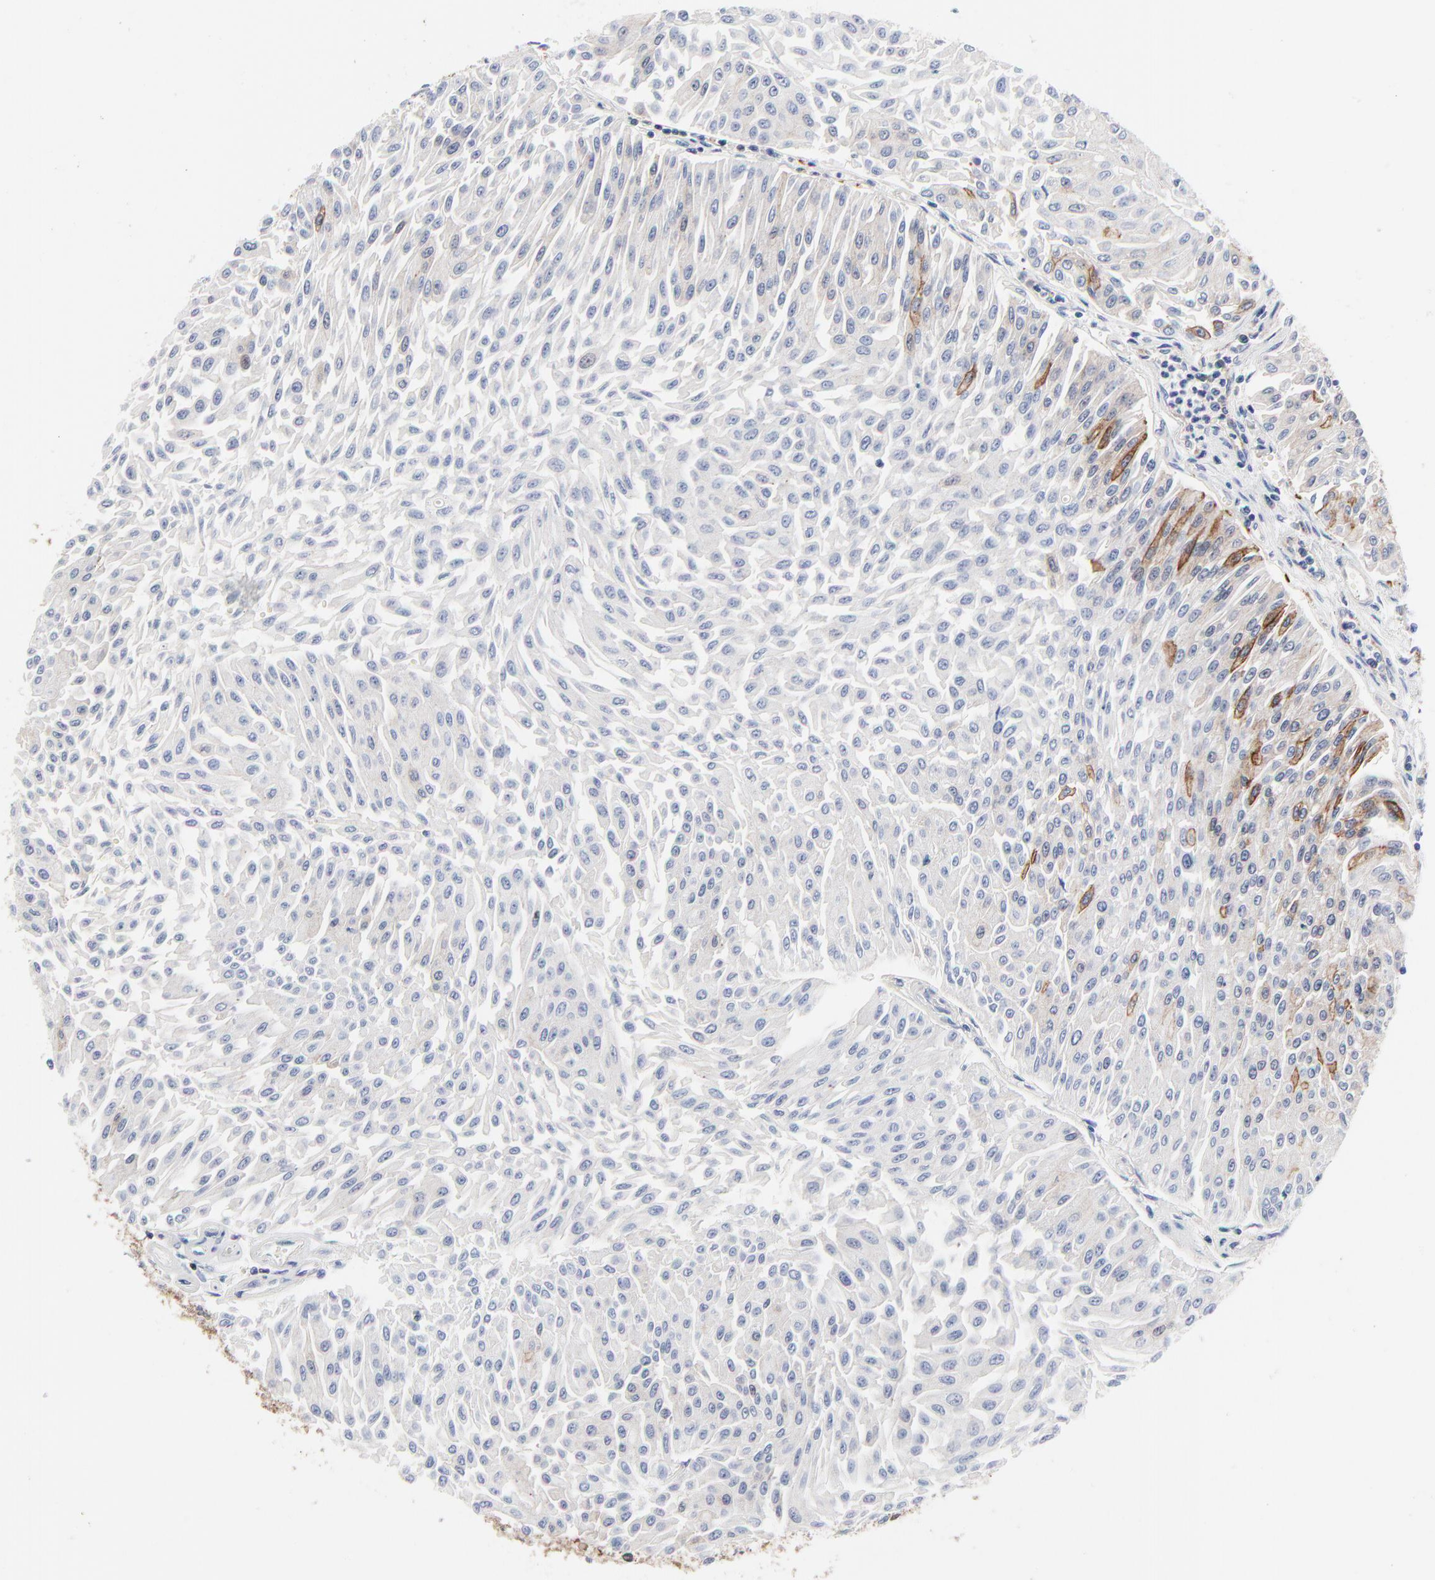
{"staining": {"intensity": "strong", "quantity": "25%-75%", "location": "cytoplasmic/membranous"}, "tissue": "urothelial cancer", "cell_type": "Tumor cells", "image_type": "cancer", "snomed": [{"axis": "morphology", "description": "Urothelial carcinoma, Low grade"}, {"axis": "topography", "description": "Urinary bladder"}], "caption": "Tumor cells show high levels of strong cytoplasmic/membranous positivity in approximately 25%-75% of cells in human urothelial cancer.", "gene": "CD2AP", "patient": {"sex": "male", "age": 86}}